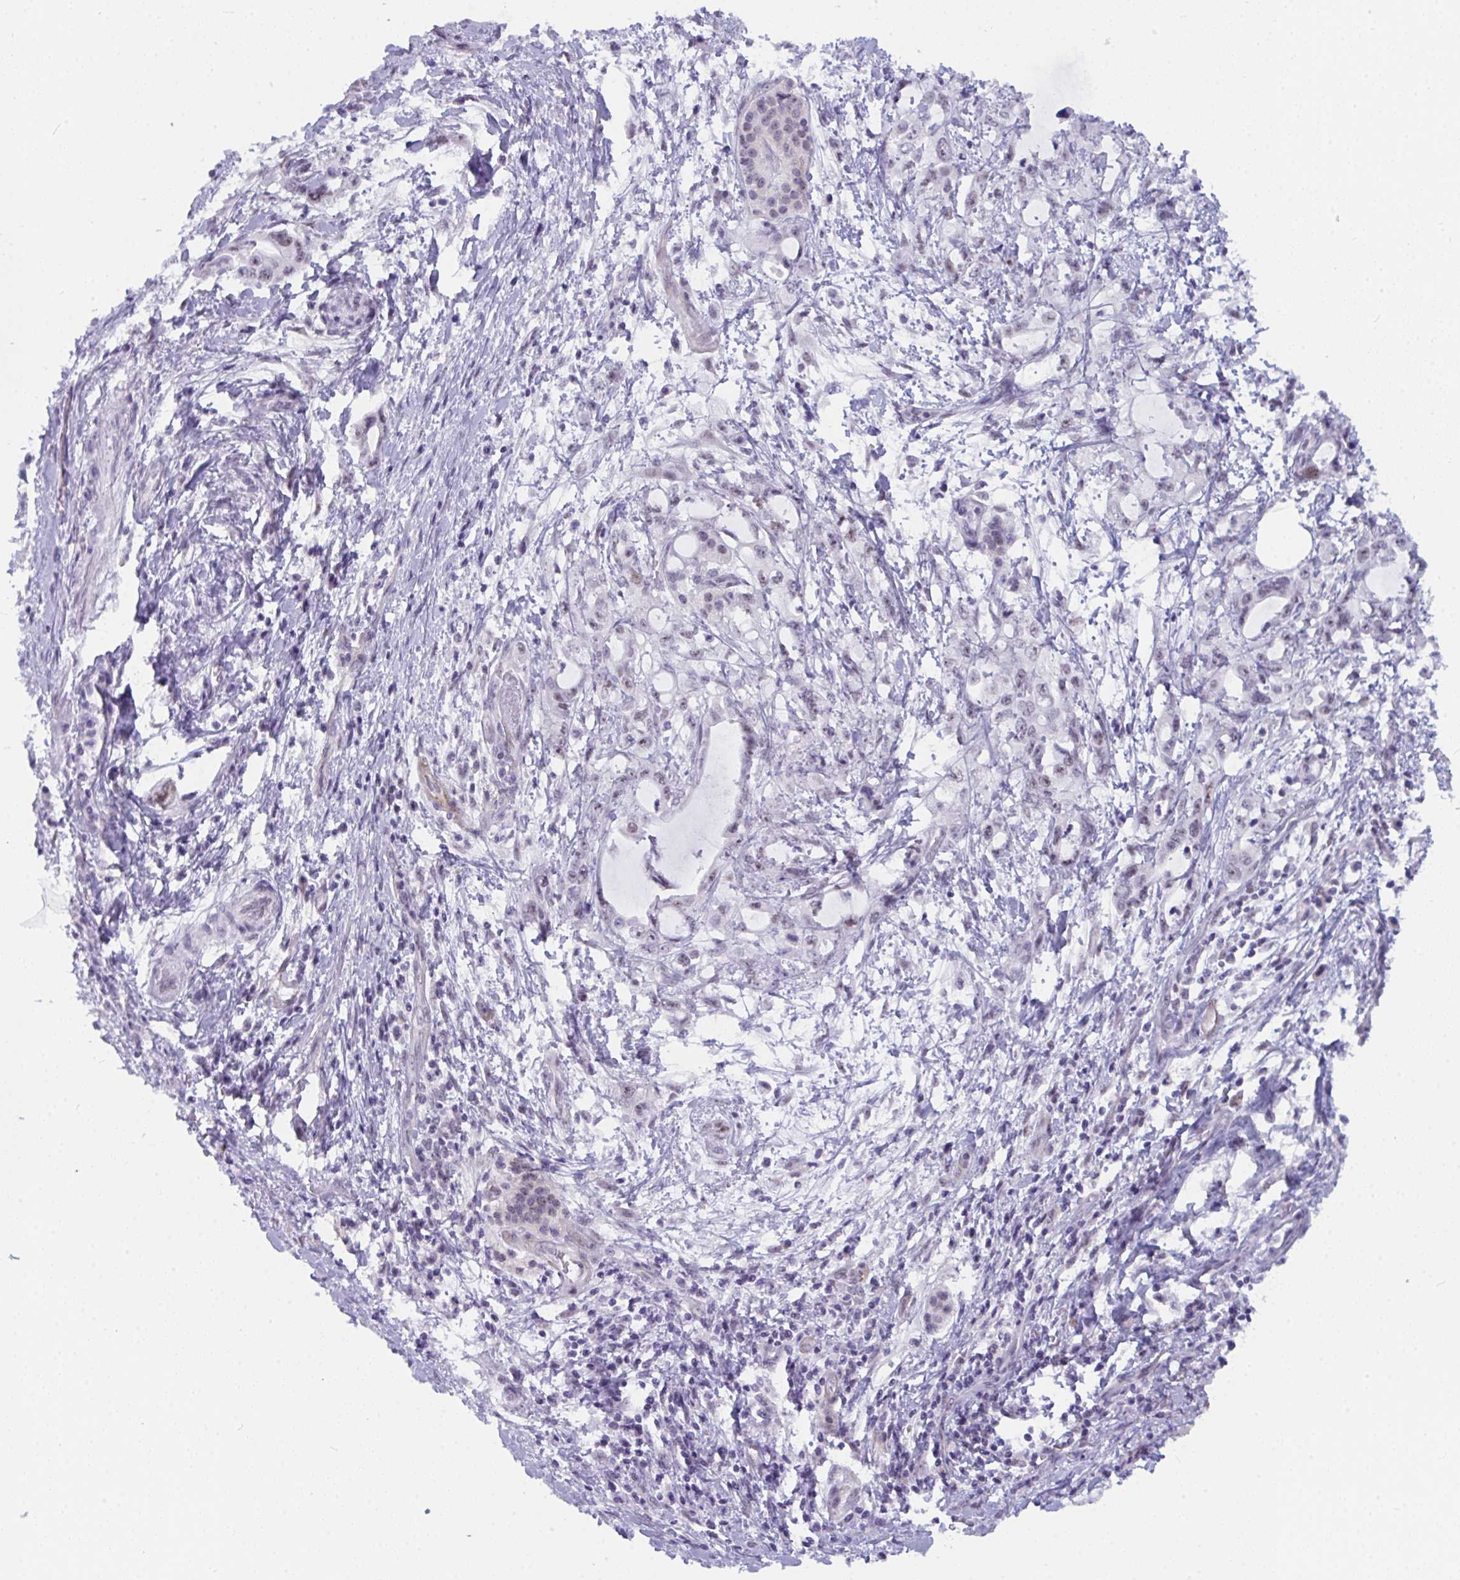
{"staining": {"intensity": "negative", "quantity": "none", "location": "none"}, "tissue": "pancreatic cancer", "cell_type": "Tumor cells", "image_type": "cancer", "snomed": [{"axis": "morphology", "description": "Adenocarcinoma, NOS"}, {"axis": "topography", "description": "Pancreas"}], "caption": "Immunohistochemistry (IHC) photomicrograph of neoplastic tissue: adenocarcinoma (pancreatic) stained with DAB (3,3'-diaminobenzidine) shows no significant protein positivity in tumor cells. (Stains: DAB (3,3'-diaminobenzidine) immunohistochemistry (IHC) with hematoxylin counter stain, Microscopy: brightfield microscopy at high magnification).", "gene": "CDK13", "patient": {"sex": "female", "age": 61}}